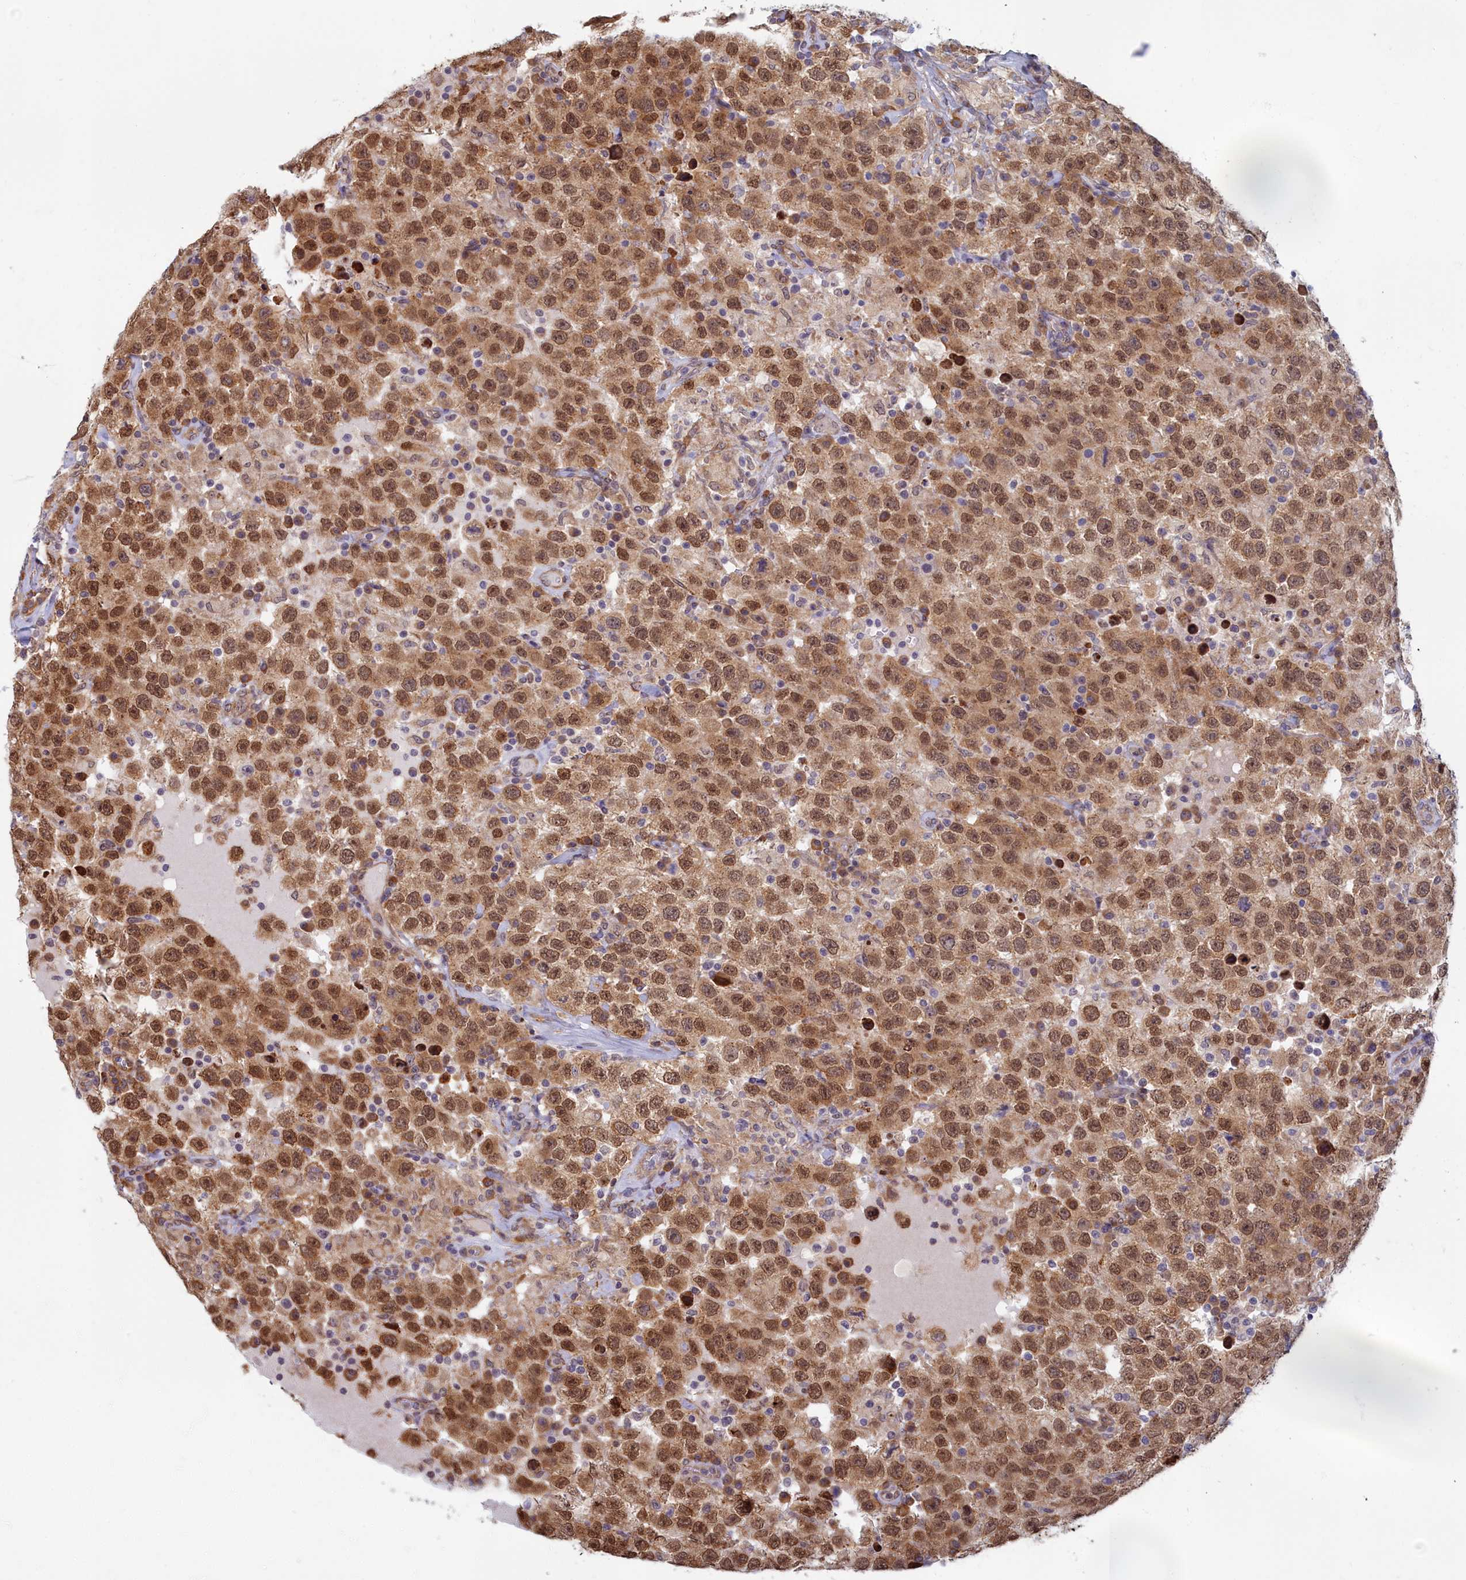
{"staining": {"intensity": "moderate", "quantity": ">75%", "location": "cytoplasmic/membranous,nuclear"}, "tissue": "testis cancer", "cell_type": "Tumor cells", "image_type": "cancer", "snomed": [{"axis": "morphology", "description": "Seminoma, NOS"}, {"axis": "topography", "description": "Testis"}], "caption": "The photomicrograph demonstrates immunohistochemical staining of testis seminoma. There is moderate cytoplasmic/membranous and nuclear staining is appreciated in about >75% of tumor cells. (brown staining indicates protein expression, while blue staining denotes nuclei).", "gene": "MAK16", "patient": {"sex": "male", "age": 41}}